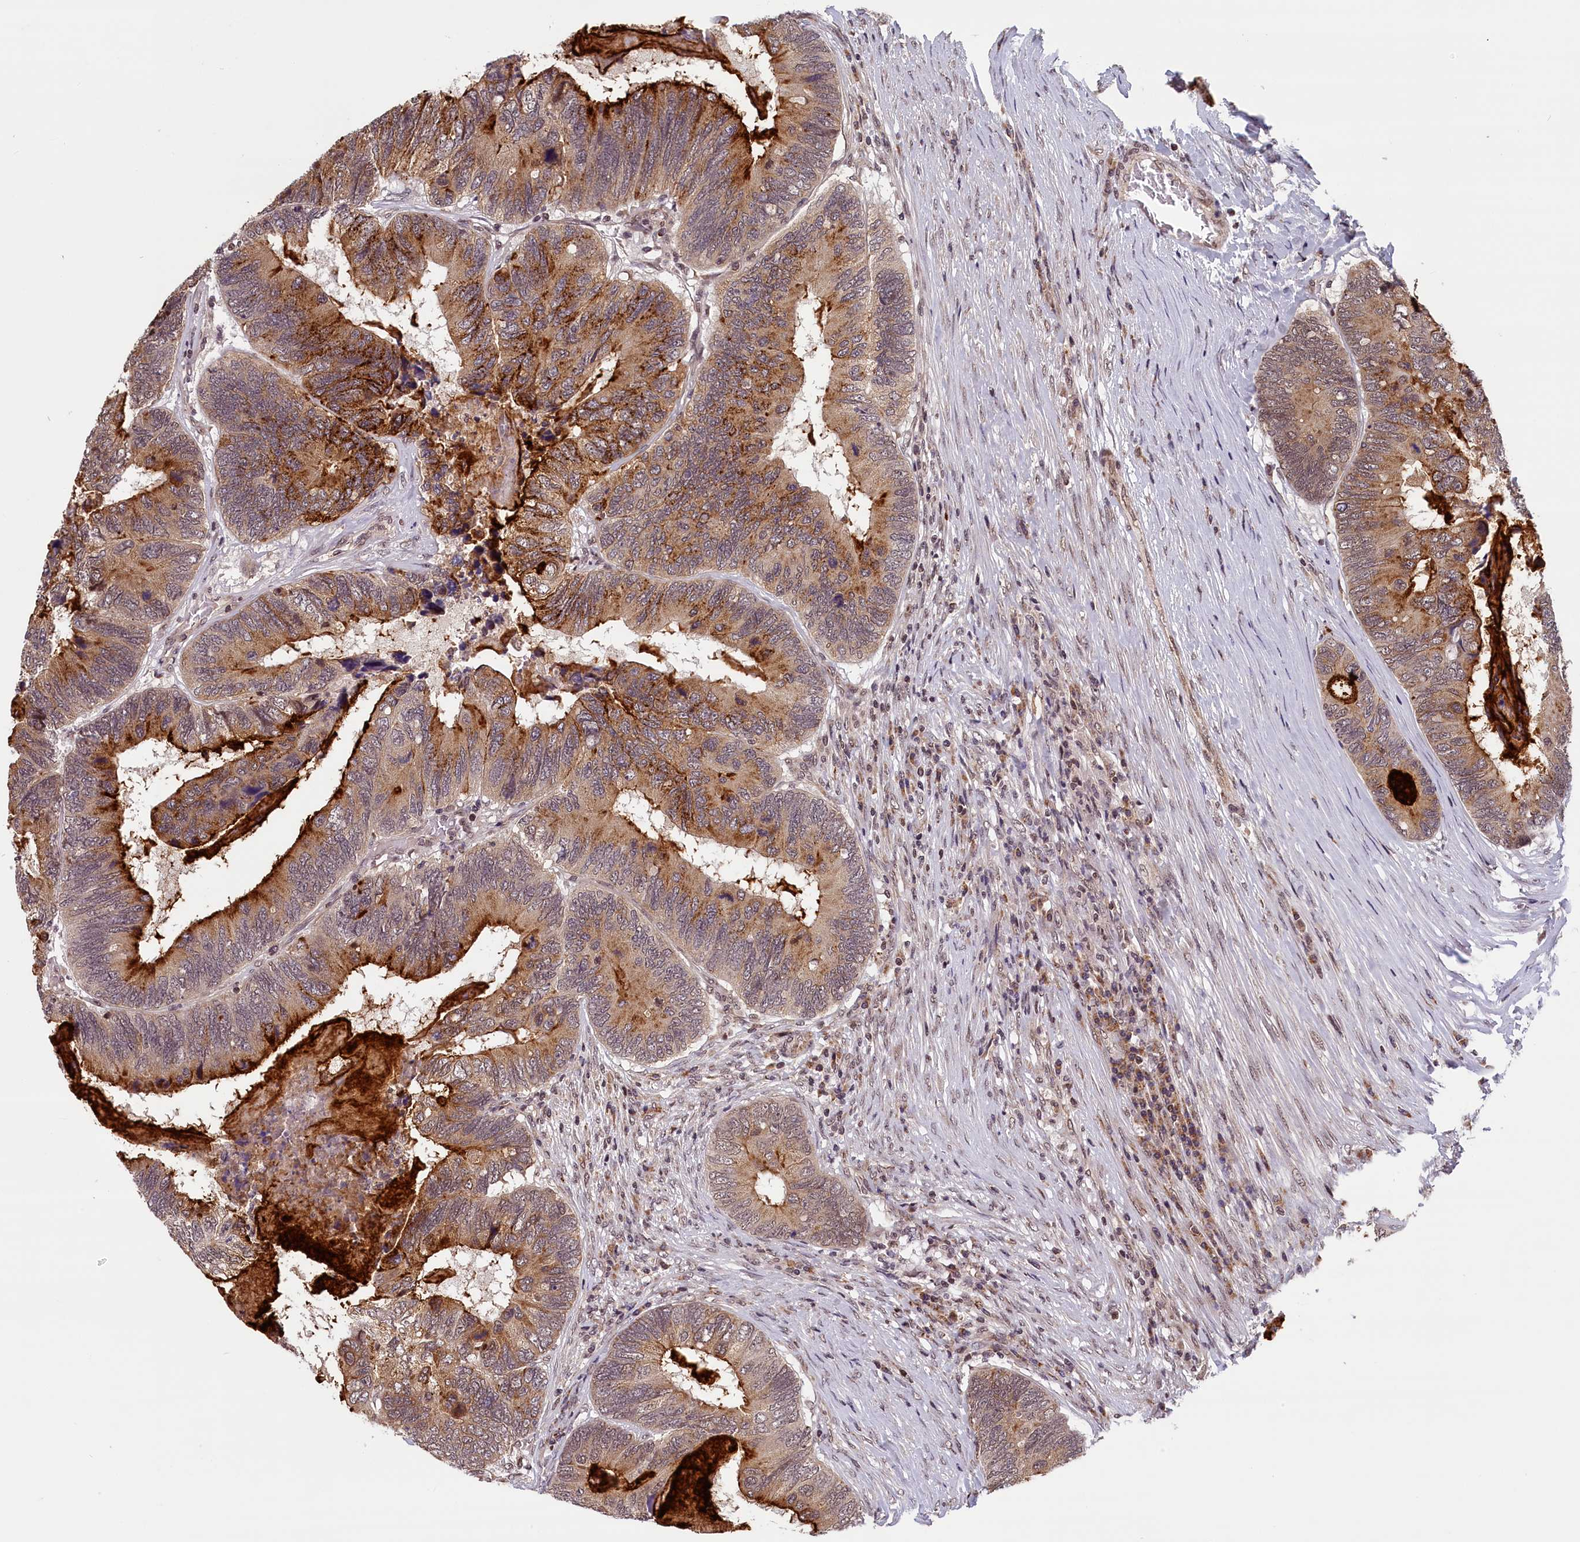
{"staining": {"intensity": "strong", "quantity": "25%-75%", "location": "cytoplasmic/membranous"}, "tissue": "colorectal cancer", "cell_type": "Tumor cells", "image_type": "cancer", "snomed": [{"axis": "morphology", "description": "Adenocarcinoma, NOS"}, {"axis": "topography", "description": "Colon"}], "caption": "Colorectal adenocarcinoma tissue reveals strong cytoplasmic/membranous positivity in about 25%-75% of tumor cells, visualized by immunohistochemistry.", "gene": "KCNK6", "patient": {"sex": "female", "age": 67}}